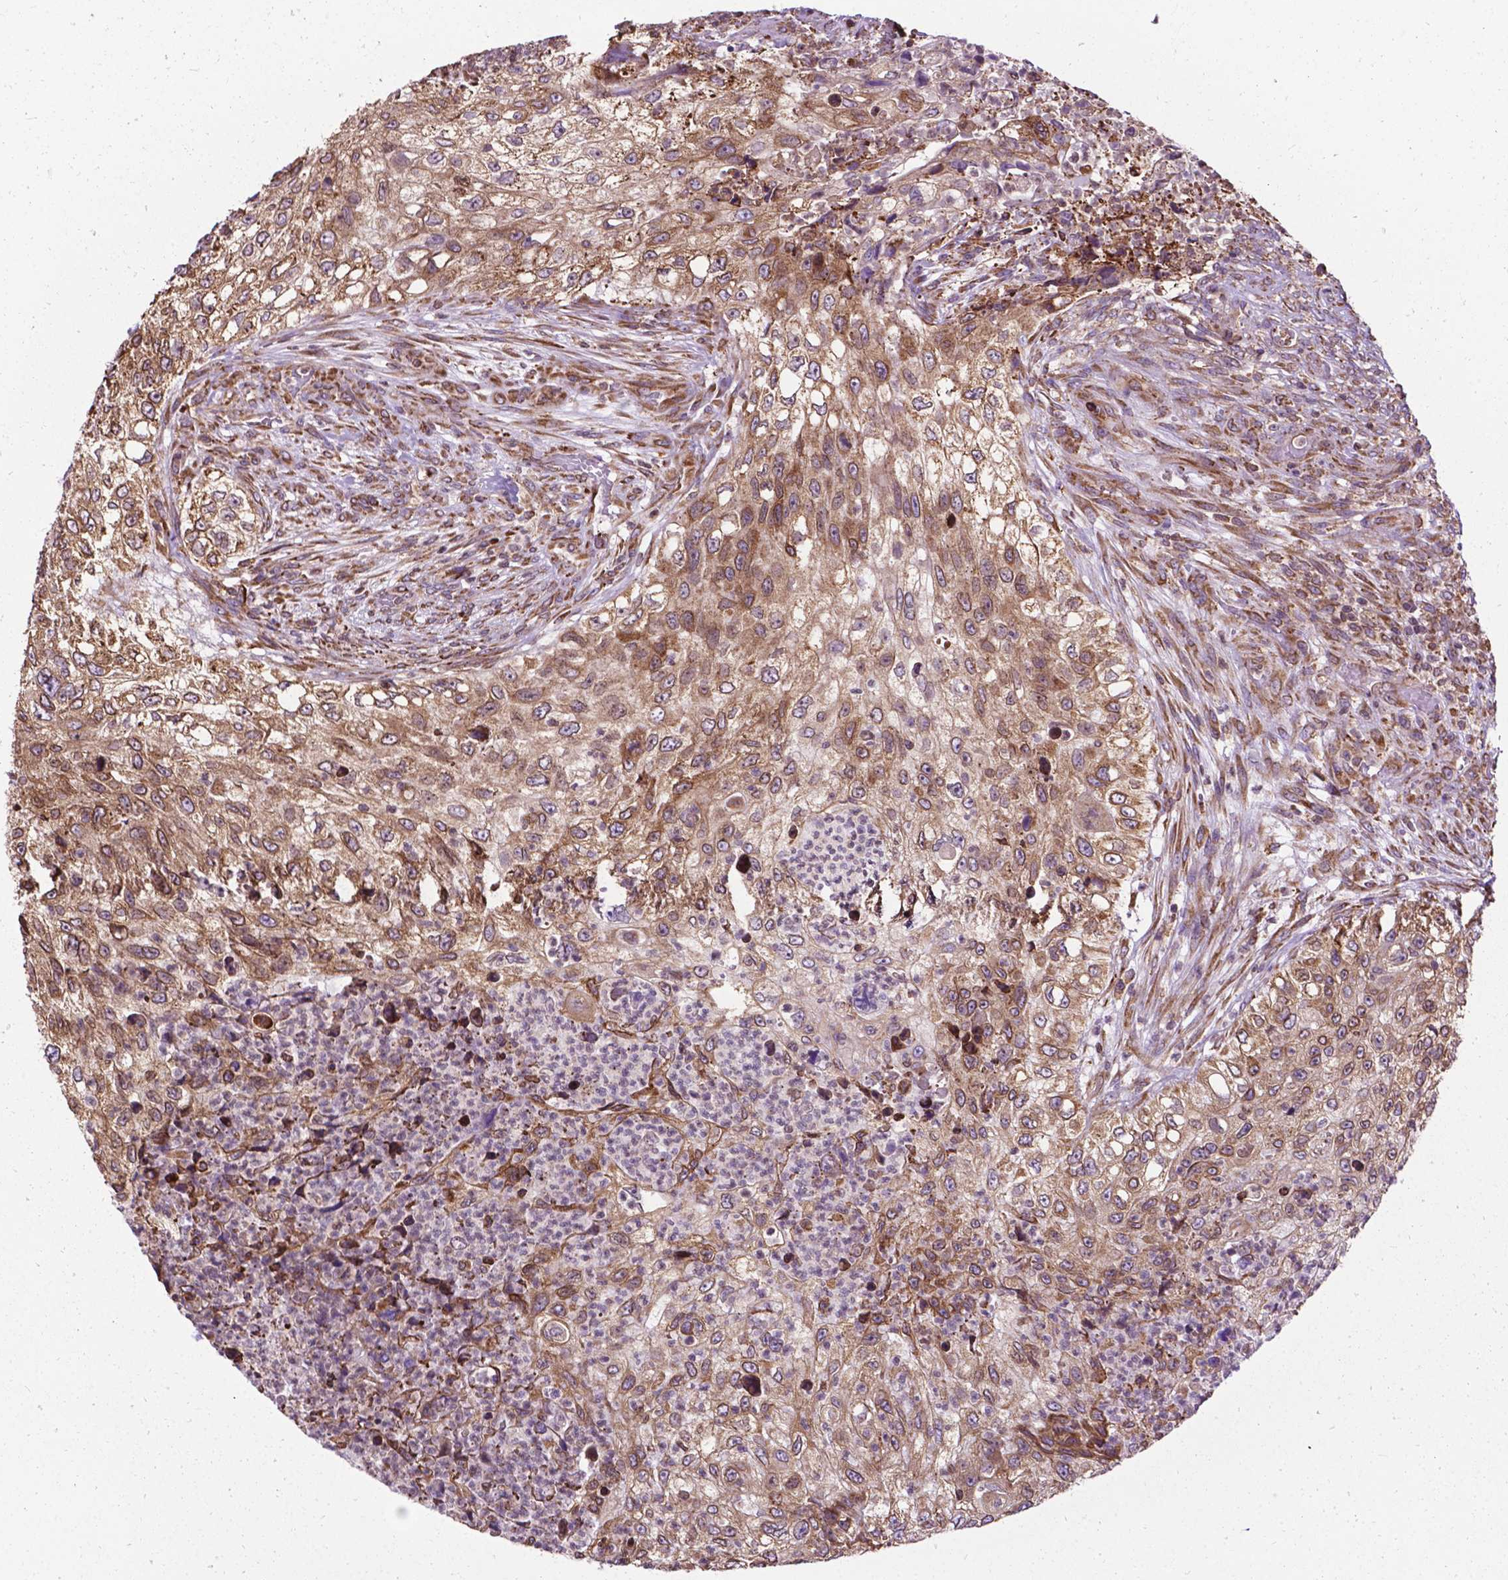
{"staining": {"intensity": "moderate", "quantity": ">75%", "location": "cytoplasmic/membranous"}, "tissue": "urothelial cancer", "cell_type": "Tumor cells", "image_type": "cancer", "snomed": [{"axis": "morphology", "description": "Urothelial carcinoma, High grade"}, {"axis": "topography", "description": "Urinary bladder"}], "caption": "Urothelial cancer stained with a brown dye reveals moderate cytoplasmic/membranous positive expression in about >75% of tumor cells.", "gene": "GANAB", "patient": {"sex": "female", "age": 60}}